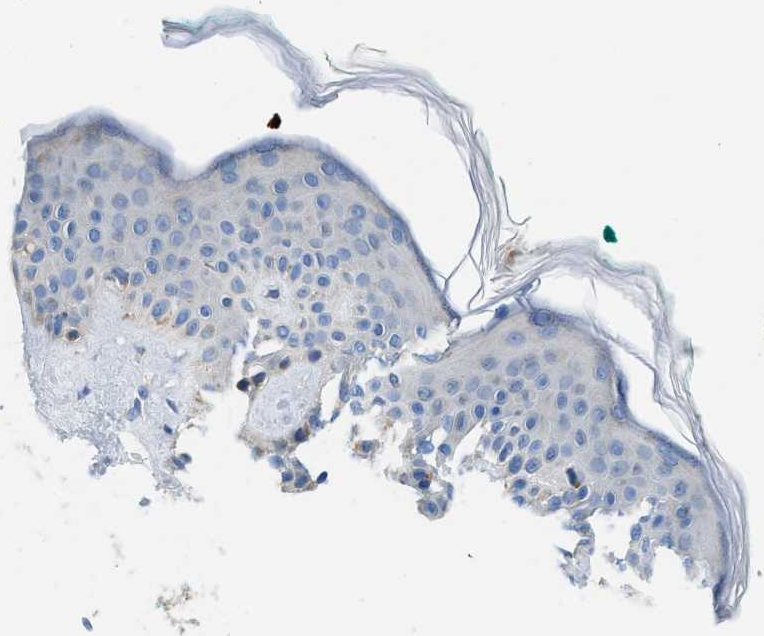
{"staining": {"intensity": "negative", "quantity": "none", "location": "none"}, "tissue": "skin", "cell_type": "Fibroblasts", "image_type": "normal", "snomed": [{"axis": "morphology", "description": "Normal tissue, NOS"}, {"axis": "topography", "description": "Skin"}], "caption": "Skin stained for a protein using IHC displays no staining fibroblasts.", "gene": "SLC25A13", "patient": {"sex": "male", "age": 30}}